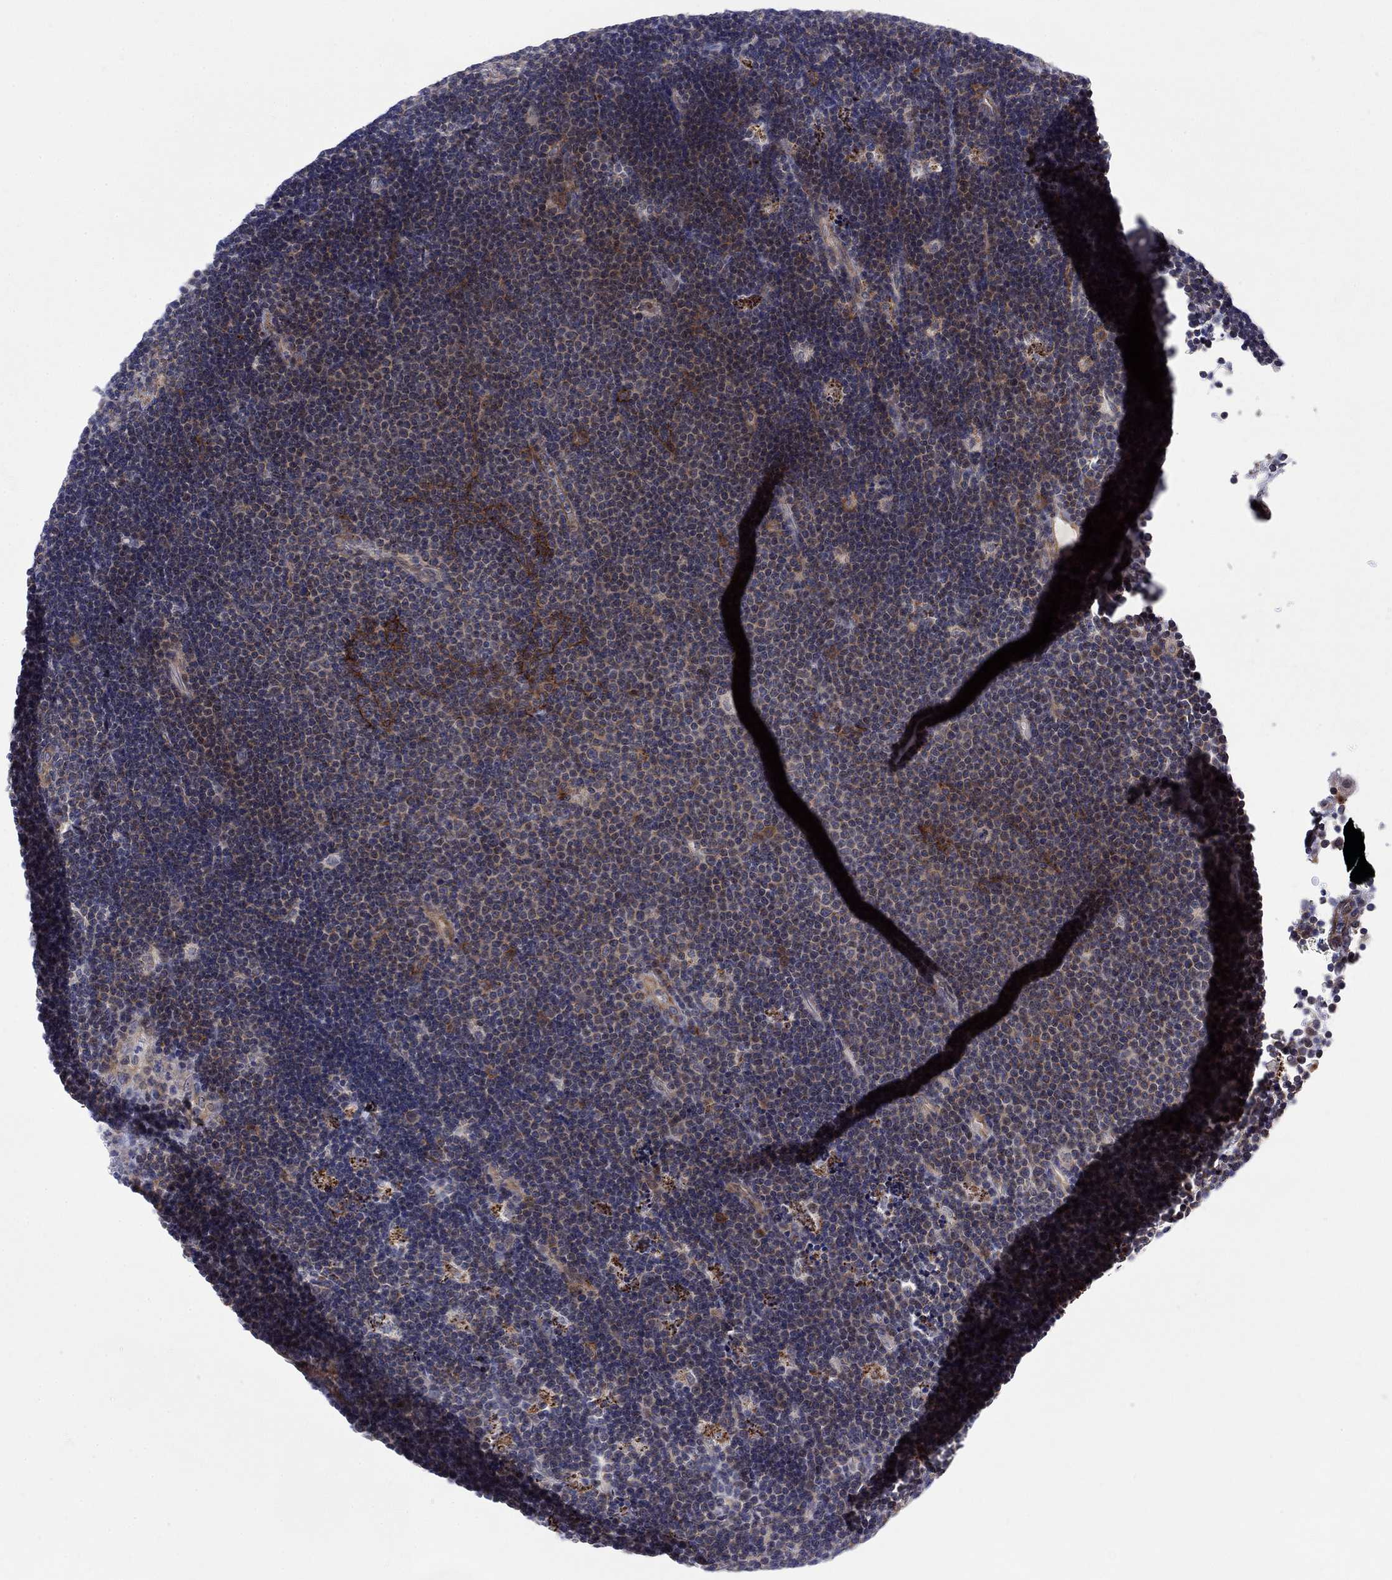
{"staining": {"intensity": "moderate", "quantity": "<25%", "location": "cytoplasmic/membranous"}, "tissue": "lymphoma", "cell_type": "Tumor cells", "image_type": "cancer", "snomed": [{"axis": "morphology", "description": "Malignant lymphoma, non-Hodgkin's type, Low grade"}, {"axis": "topography", "description": "Brain"}], "caption": "This photomicrograph shows malignant lymphoma, non-Hodgkin's type (low-grade) stained with IHC to label a protein in brown. The cytoplasmic/membranous of tumor cells show moderate positivity for the protein. Nuclei are counter-stained blue.", "gene": "SLC35F2", "patient": {"sex": "female", "age": 66}}